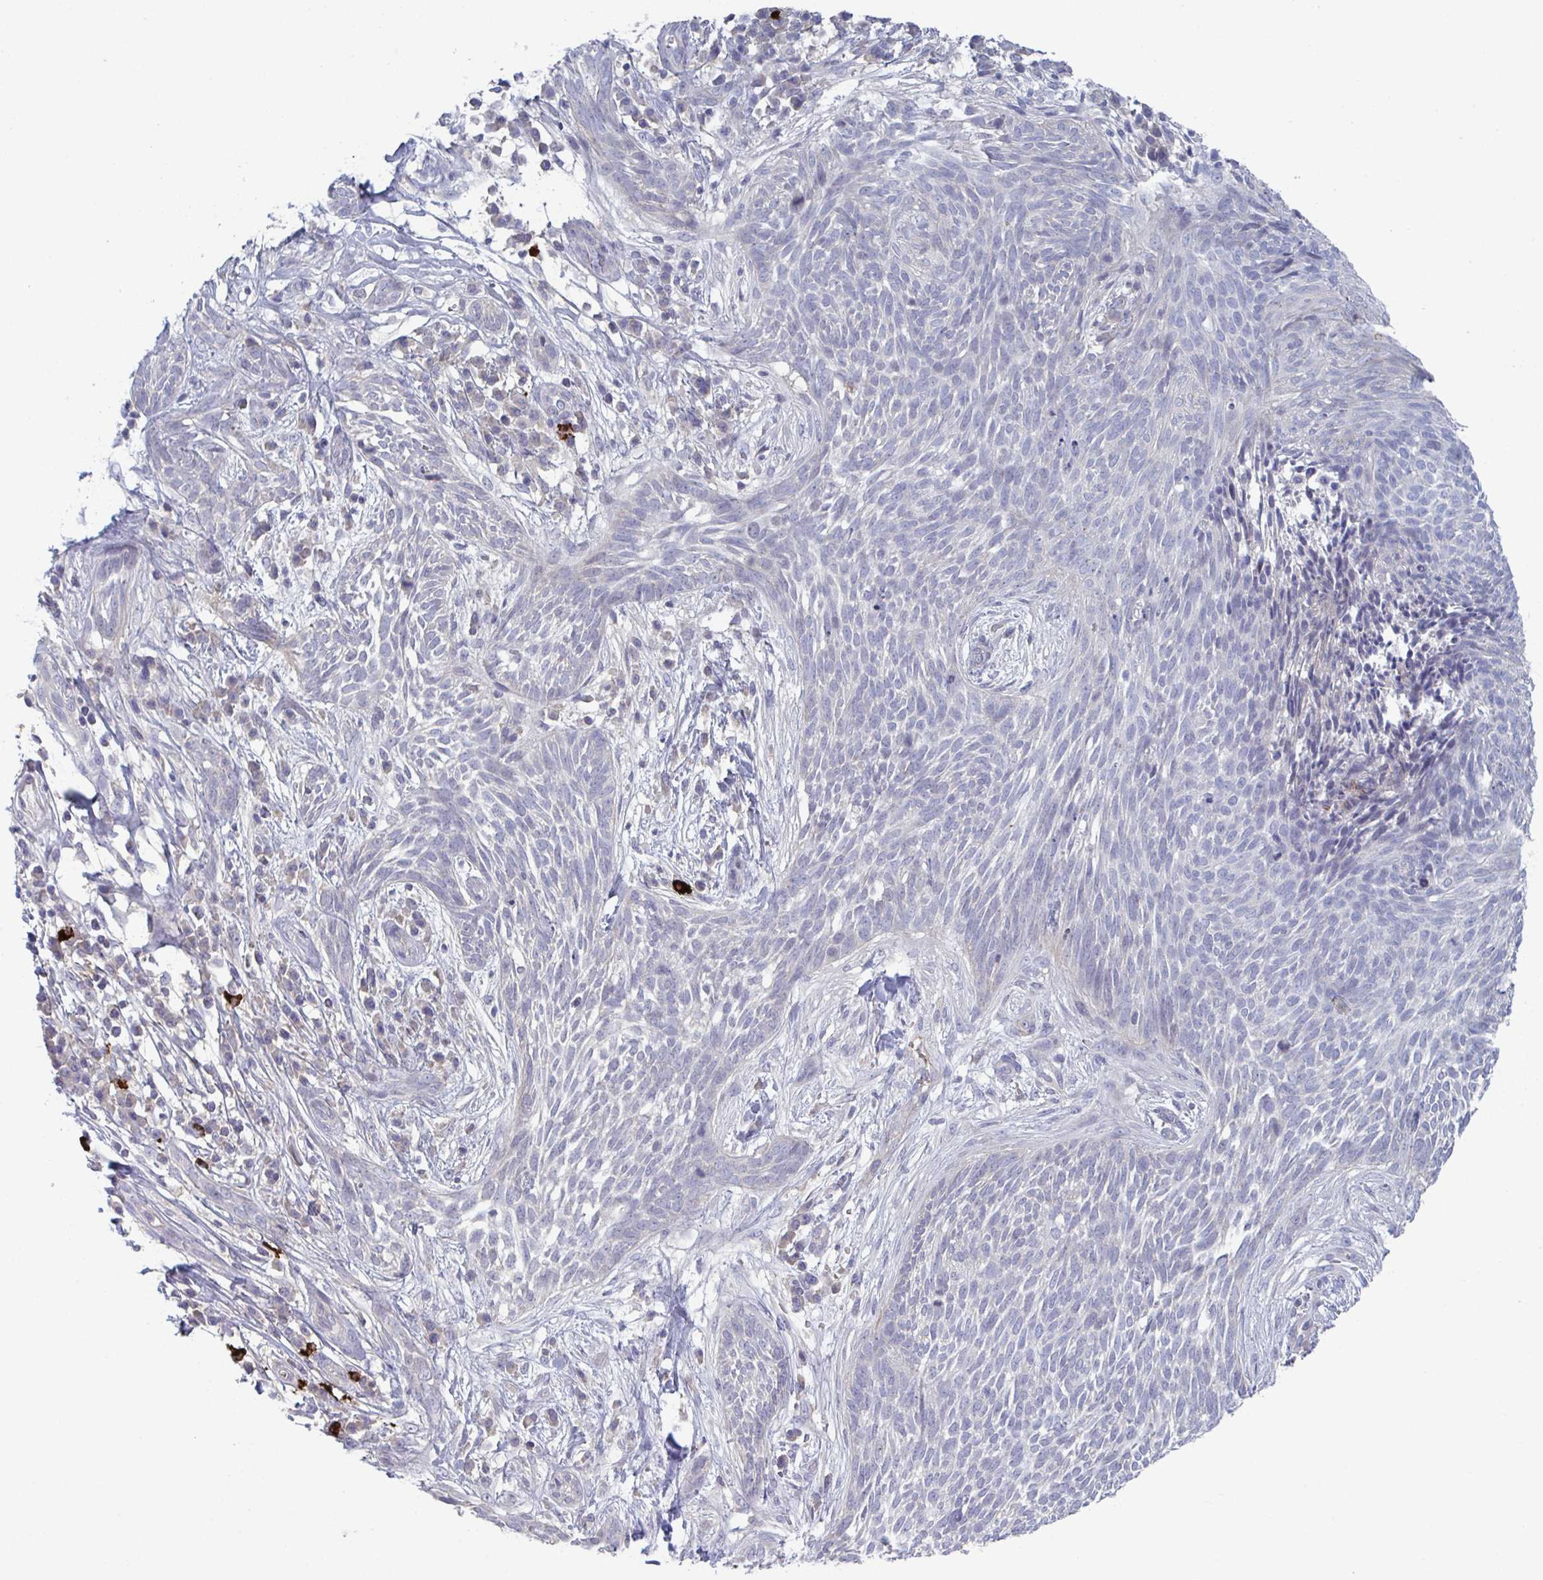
{"staining": {"intensity": "negative", "quantity": "none", "location": "none"}, "tissue": "skin cancer", "cell_type": "Tumor cells", "image_type": "cancer", "snomed": [{"axis": "morphology", "description": "Basal cell carcinoma"}, {"axis": "topography", "description": "Skin"}, {"axis": "topography", "description": "Skin, foot"}], "caption": "Immunohistochemistry photomicrograph of neoplastic tissue: human skin cancer stained with DAB (3,3'-diaminobenzidine) displays no significant protein positivity in tumor cells.", "gene": "STK26", "patient": {"sex": "female", "age": 86}}